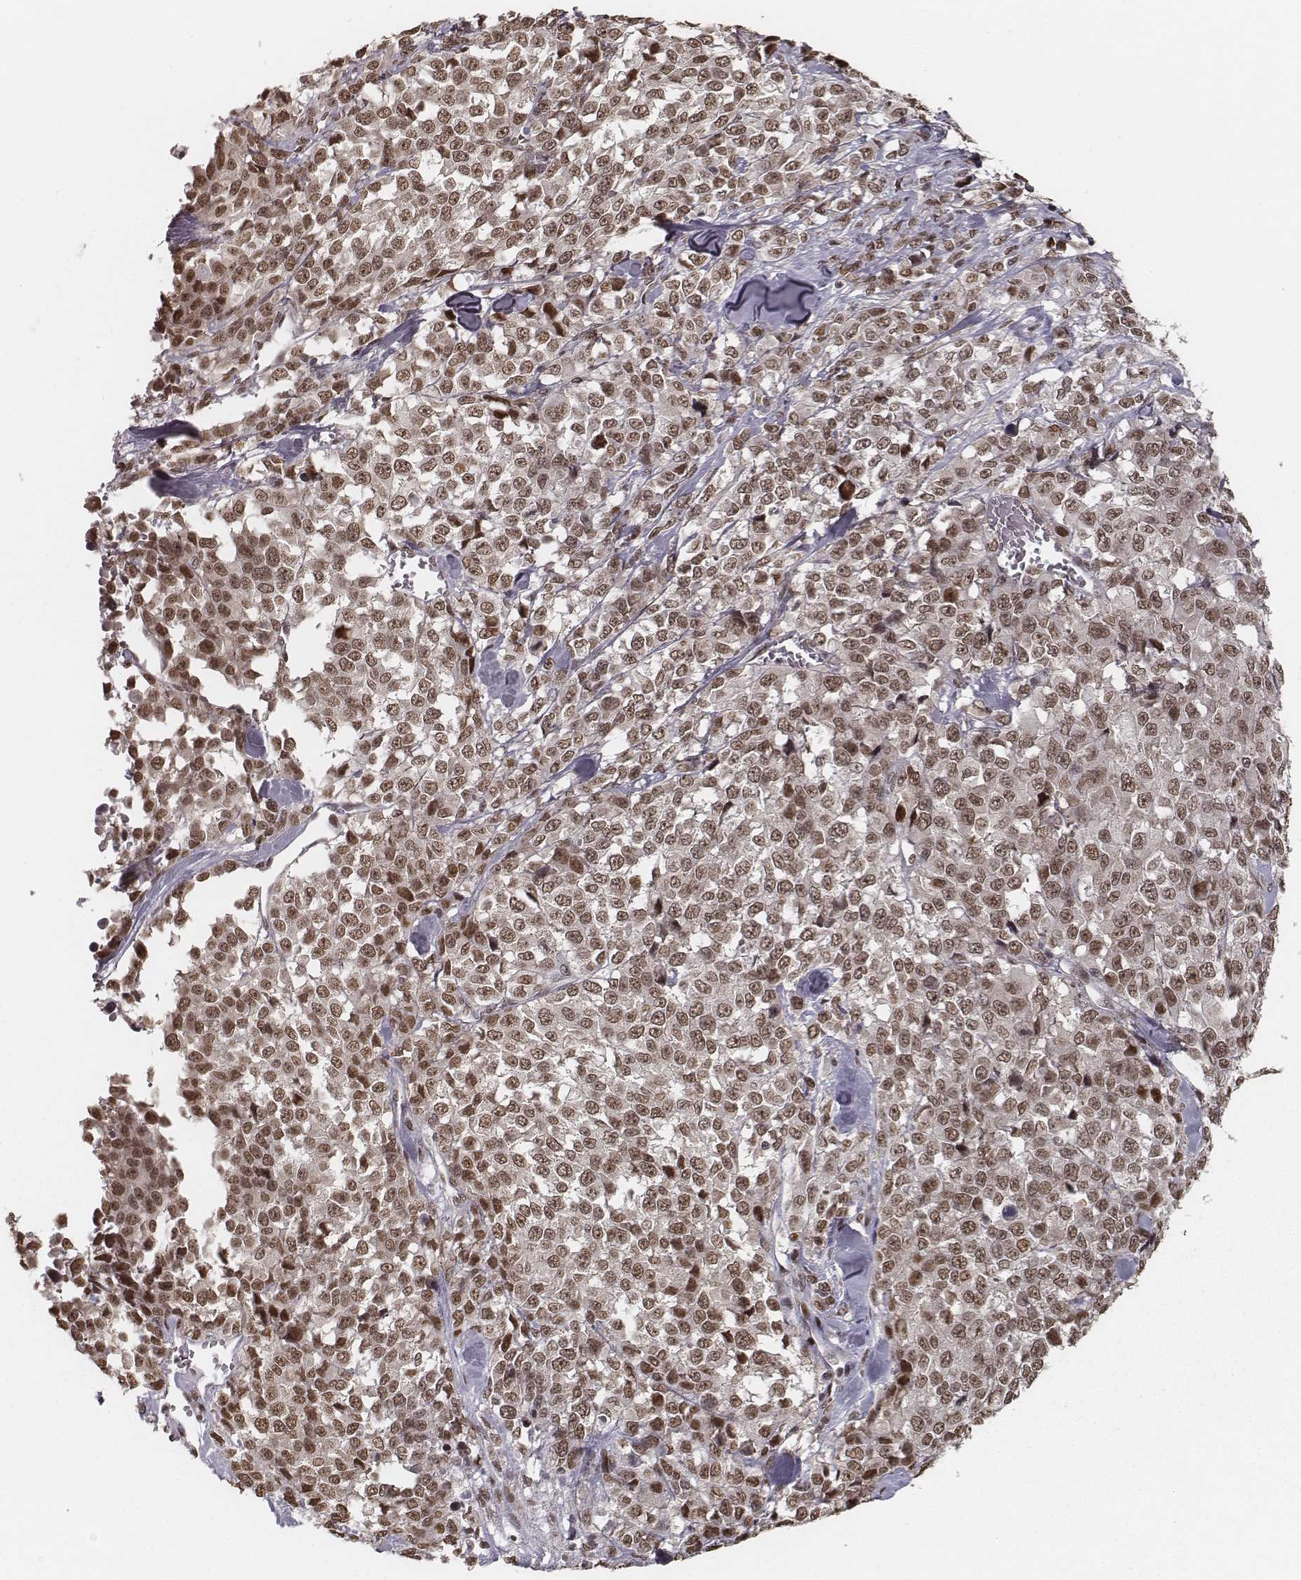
{"staining": {"intensity": "moderate", "quantity": ">75%", "location": "nuclear"}, "tissue": "melanoma", "cell_type": "Tumor cells", "image_type": "cancer", "snomed": [{"axis": "morphology", "description": "Malignant melanoma, Metastatic site"}, {"axis": "topography", "description": "Skin"}], "caption": "Brown immunohistochemical staining in human malignant melanoma (metastatic site) reveals moderate nuclear expression in about >75% of tumor cells. The staining was performed using DAB (3,3'-diaminobenzidine), with brown indicating positive protein expression. Nuclei are stained blue with hematoxylin.", "gene": "HMGA2", "patient": {"sex": "male", "age": 84}}